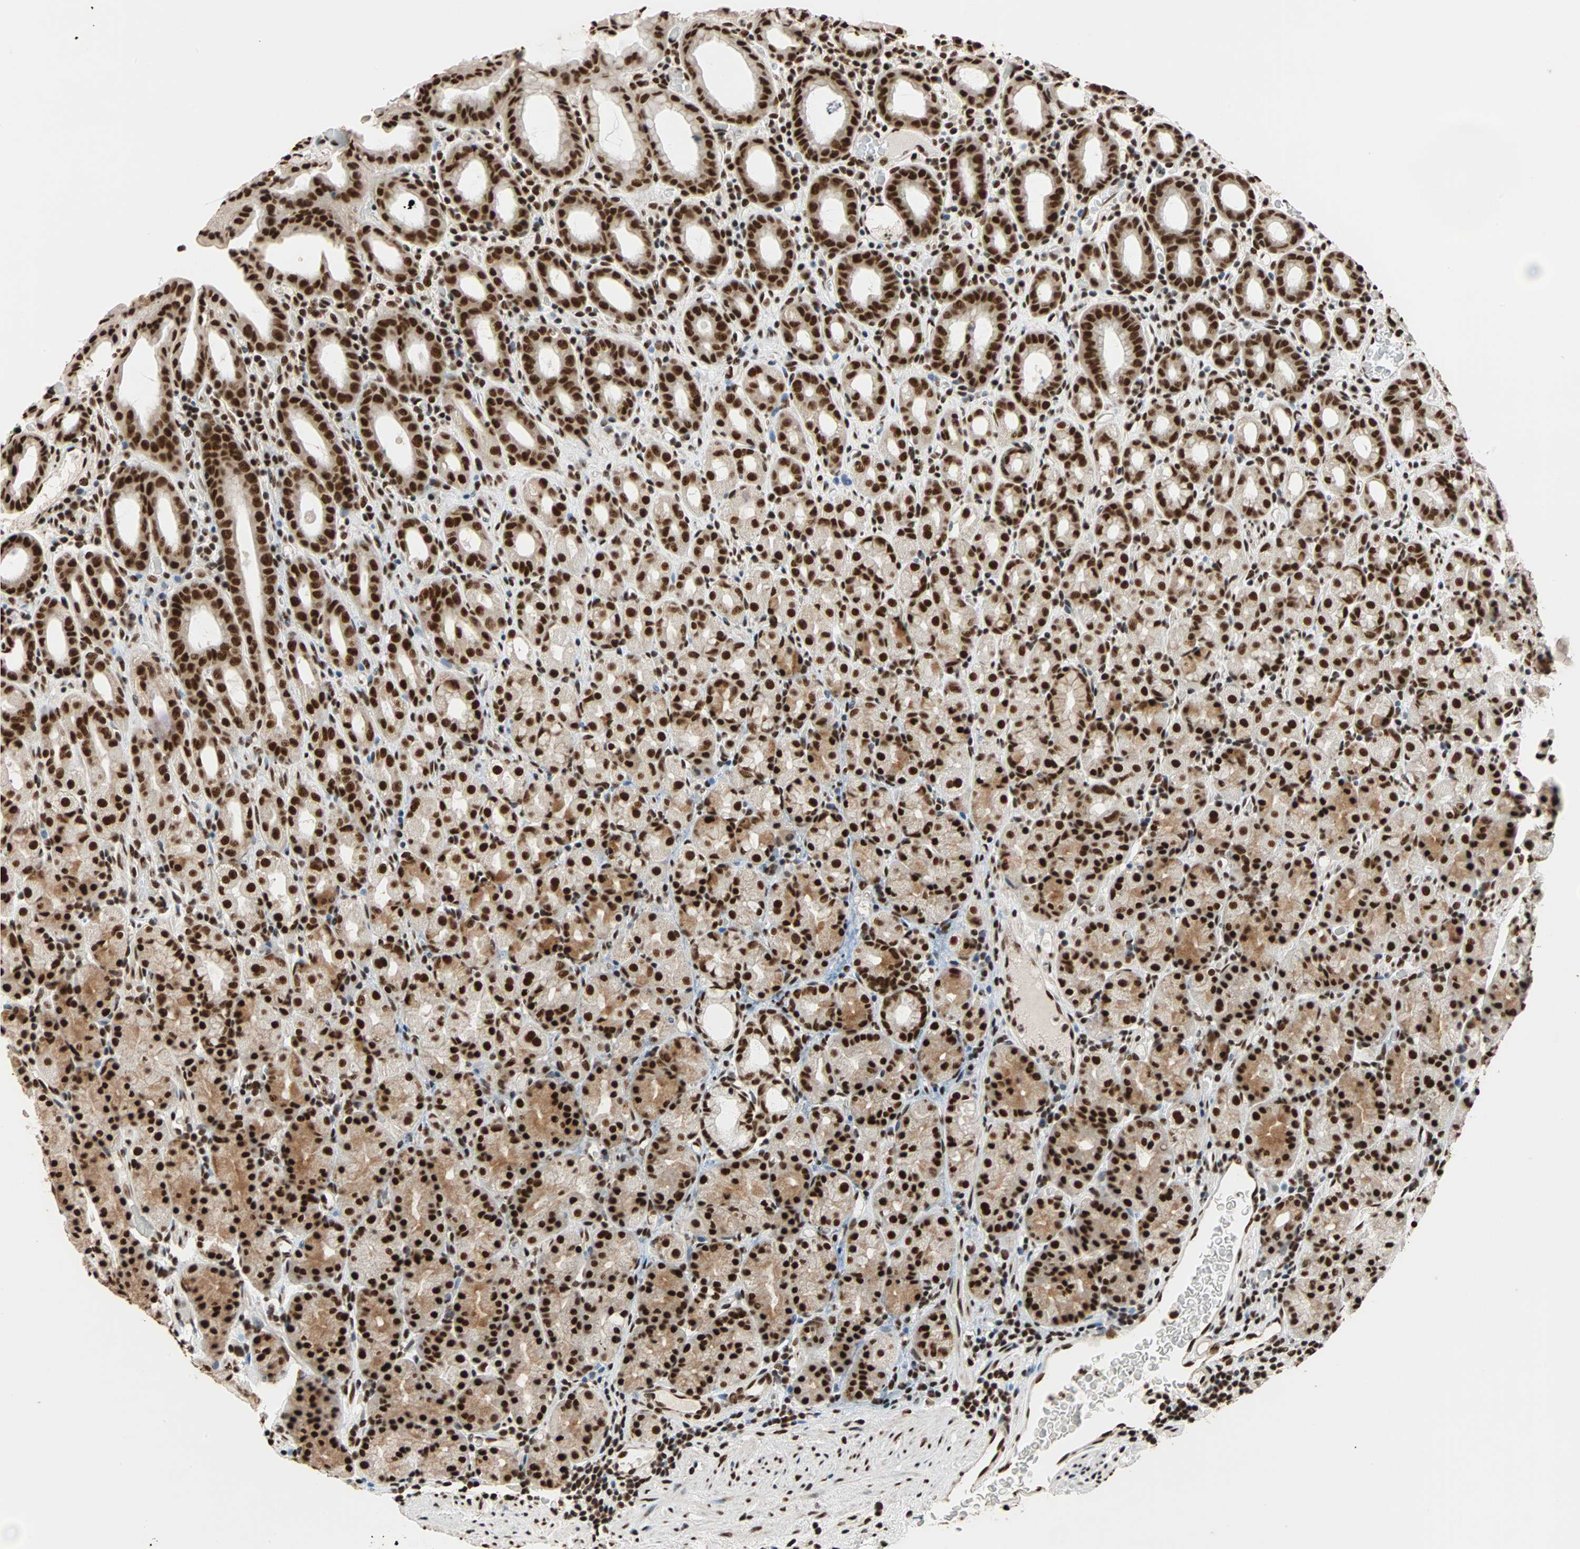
{"staining": {"intensity": "strong", "quantity": ">75%", "location": "cytoplasmic/membranous,nuclear"}, "tissue": "stomach", "cell_type": "Glandular cells", "image_type": "normal", "snomed": [{"axis": "morphology", "description": "Normal tissue, NOS"}, {"axis": "topography", "description": "Stomach, upper"}], "caption": "A high-resolution image shows IHC staining of benign stomach, which reveals strong cytoplasmic/membranous,nuclear staining in approximately >75% of glandular cells.", "gene": "ILF2", "patient": {"sex": "male", "age": 68}}